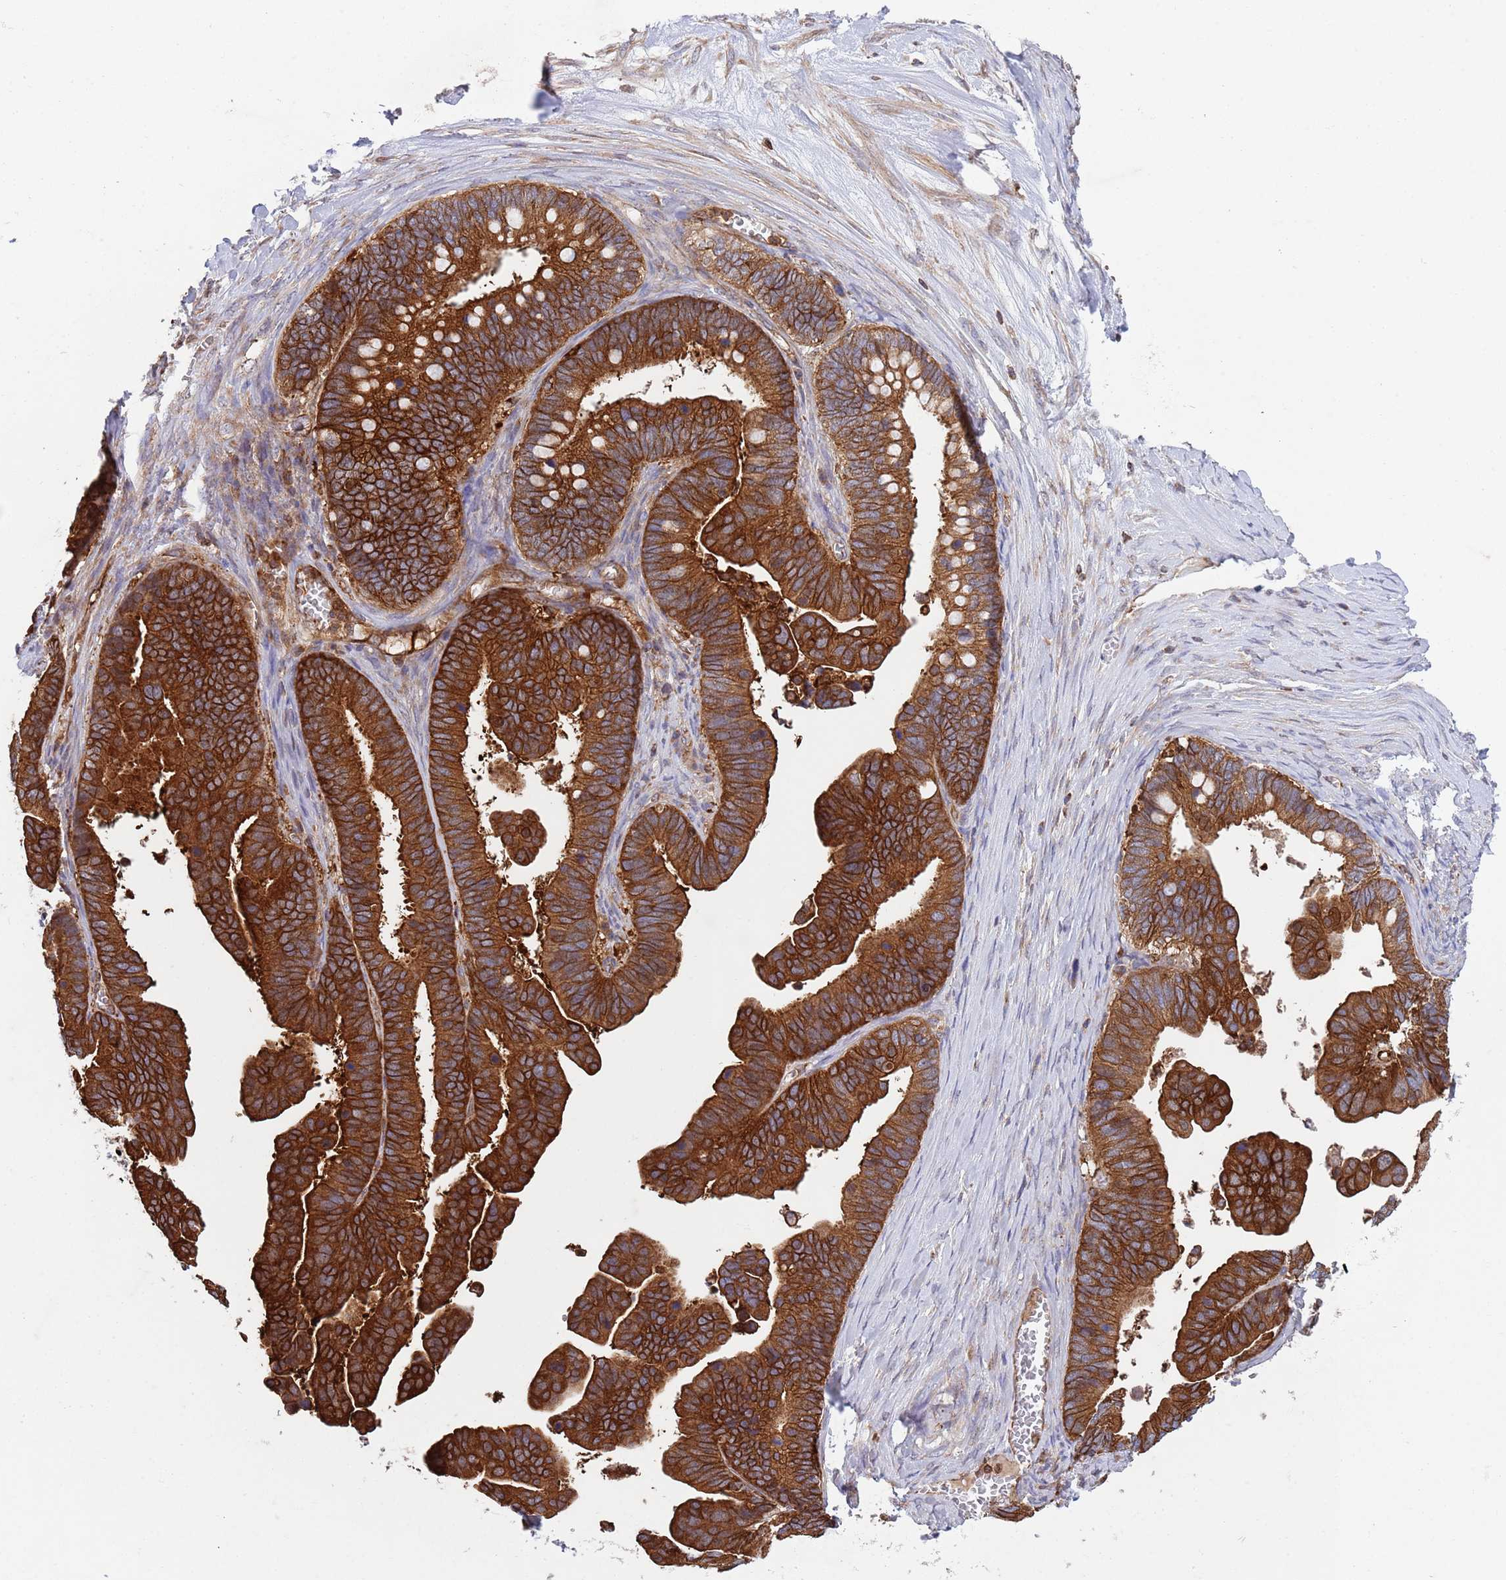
{"staining": {"intensity": "strong", "quantity": ">75%", "location": "cytoplasmic/membranous"}, "tissue": "ovarian cancer", "cell_type": "Tumor cells", "image_type": "cancer", "snomed": [{"axis": "morphology", "description": "Cystadenocarcinoma, serous, NOS"}, {"axis": "topography", "description": "Ovary"}], "caption": "Ovarian cancer (serous cystadenocarcinoma) tissue exhibits strong cytoplasmic/membranous expression in about >75% of tumor cells, visualized by immunohistochemistry. Immunohistochemistry (ihc) stains the protein in brown and the nuclei are stained blue.", "gene": "ZMYM5", "patient": {"sex": "female", "age": 56}}